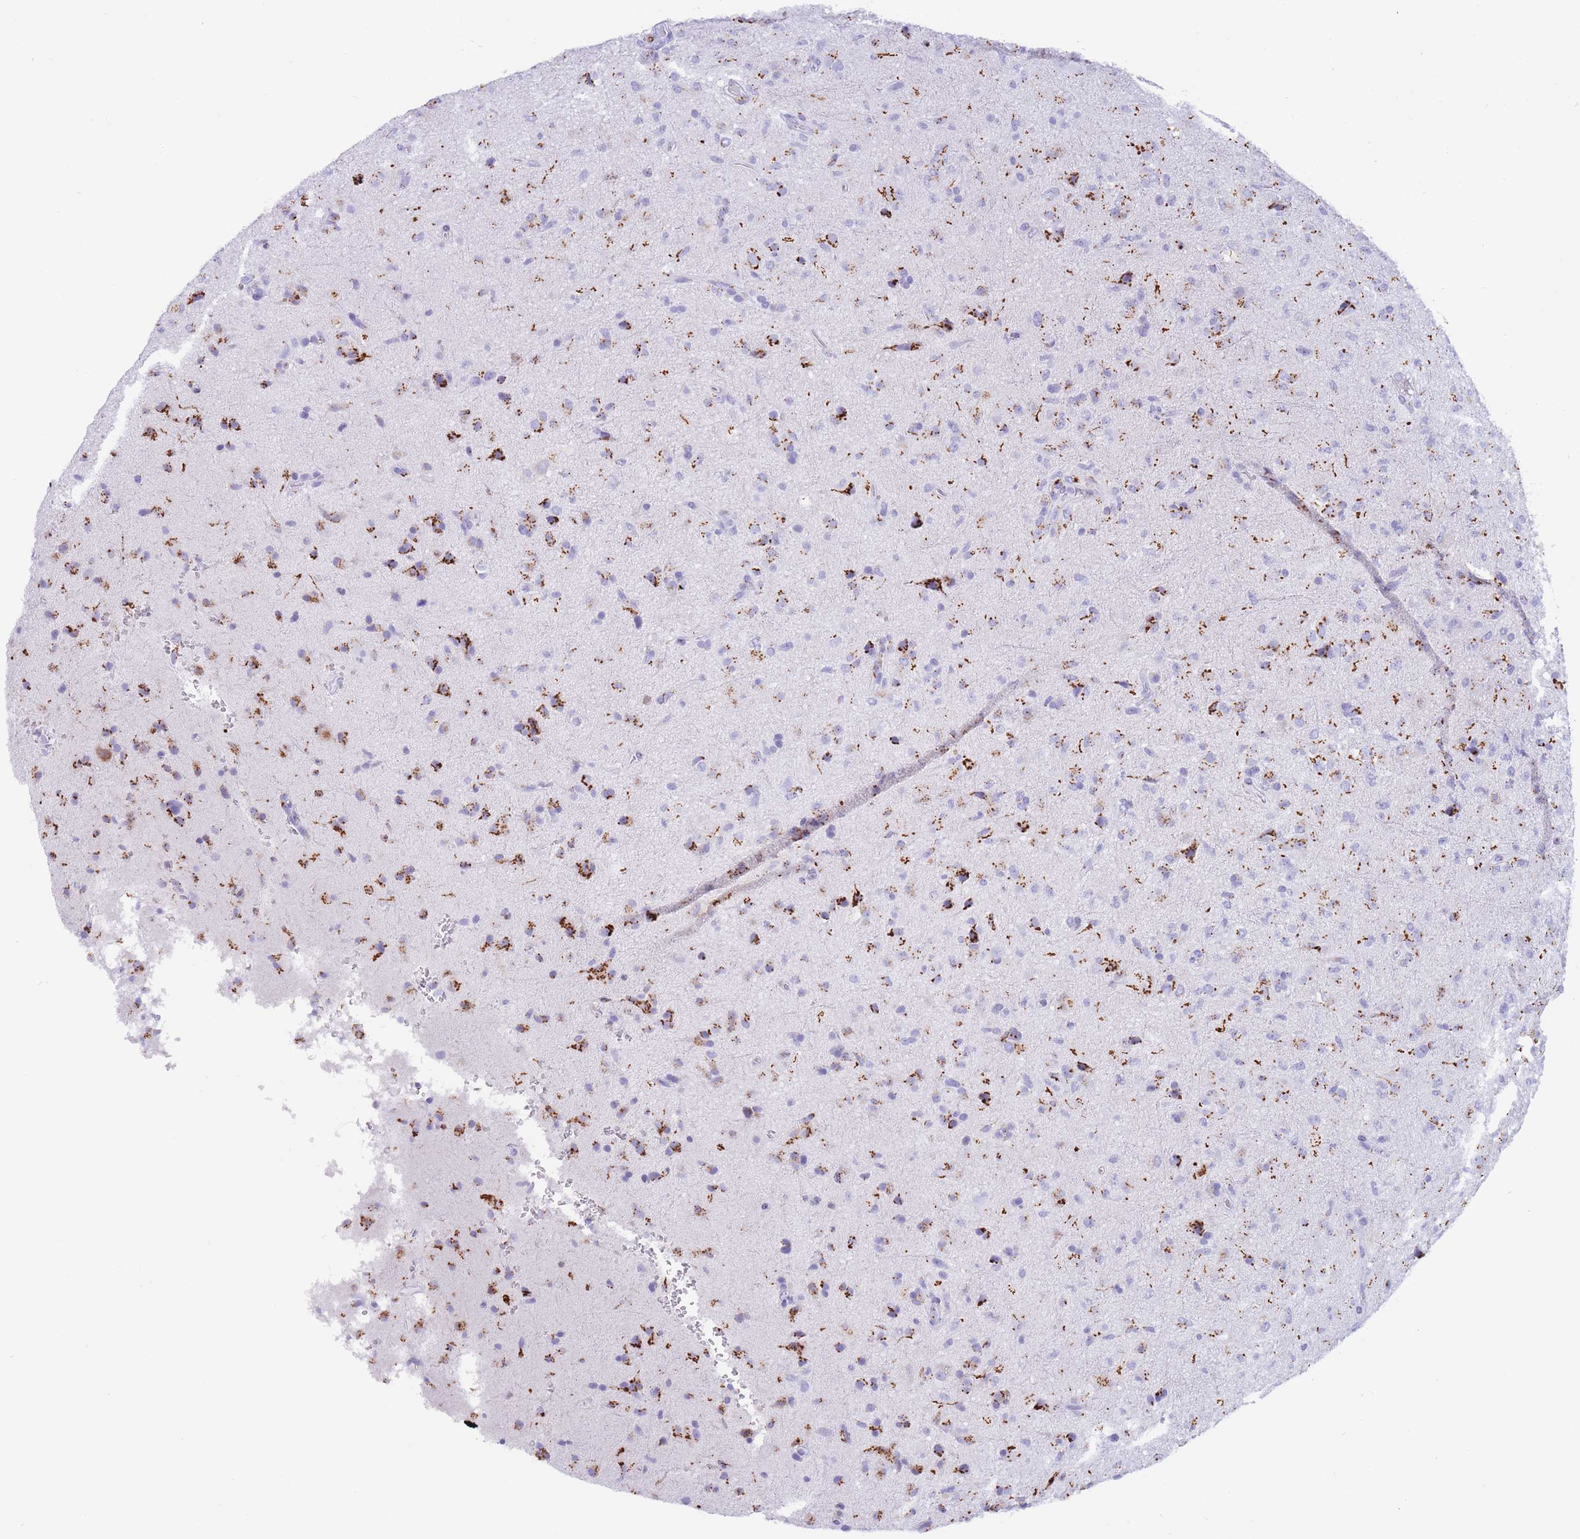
{"staining": {"intensity": "strong", "quantity": "25%-75%", "location": "cytoplasmic/membranous"}, "tissue": "glioma", "cell_type": "Tumor cells", "image_type": "cancer", "snomed": [{"axis": "morphology", "description": "Glioma, malignant, Low grade"}, {"axis": "topography", "description": "Brain"}], "caption": "Glioma stained with a protein marker displays strong staining in tumor cells.", "gene": "FAM3C", "patient": {"sex": "male", "age": 65}}